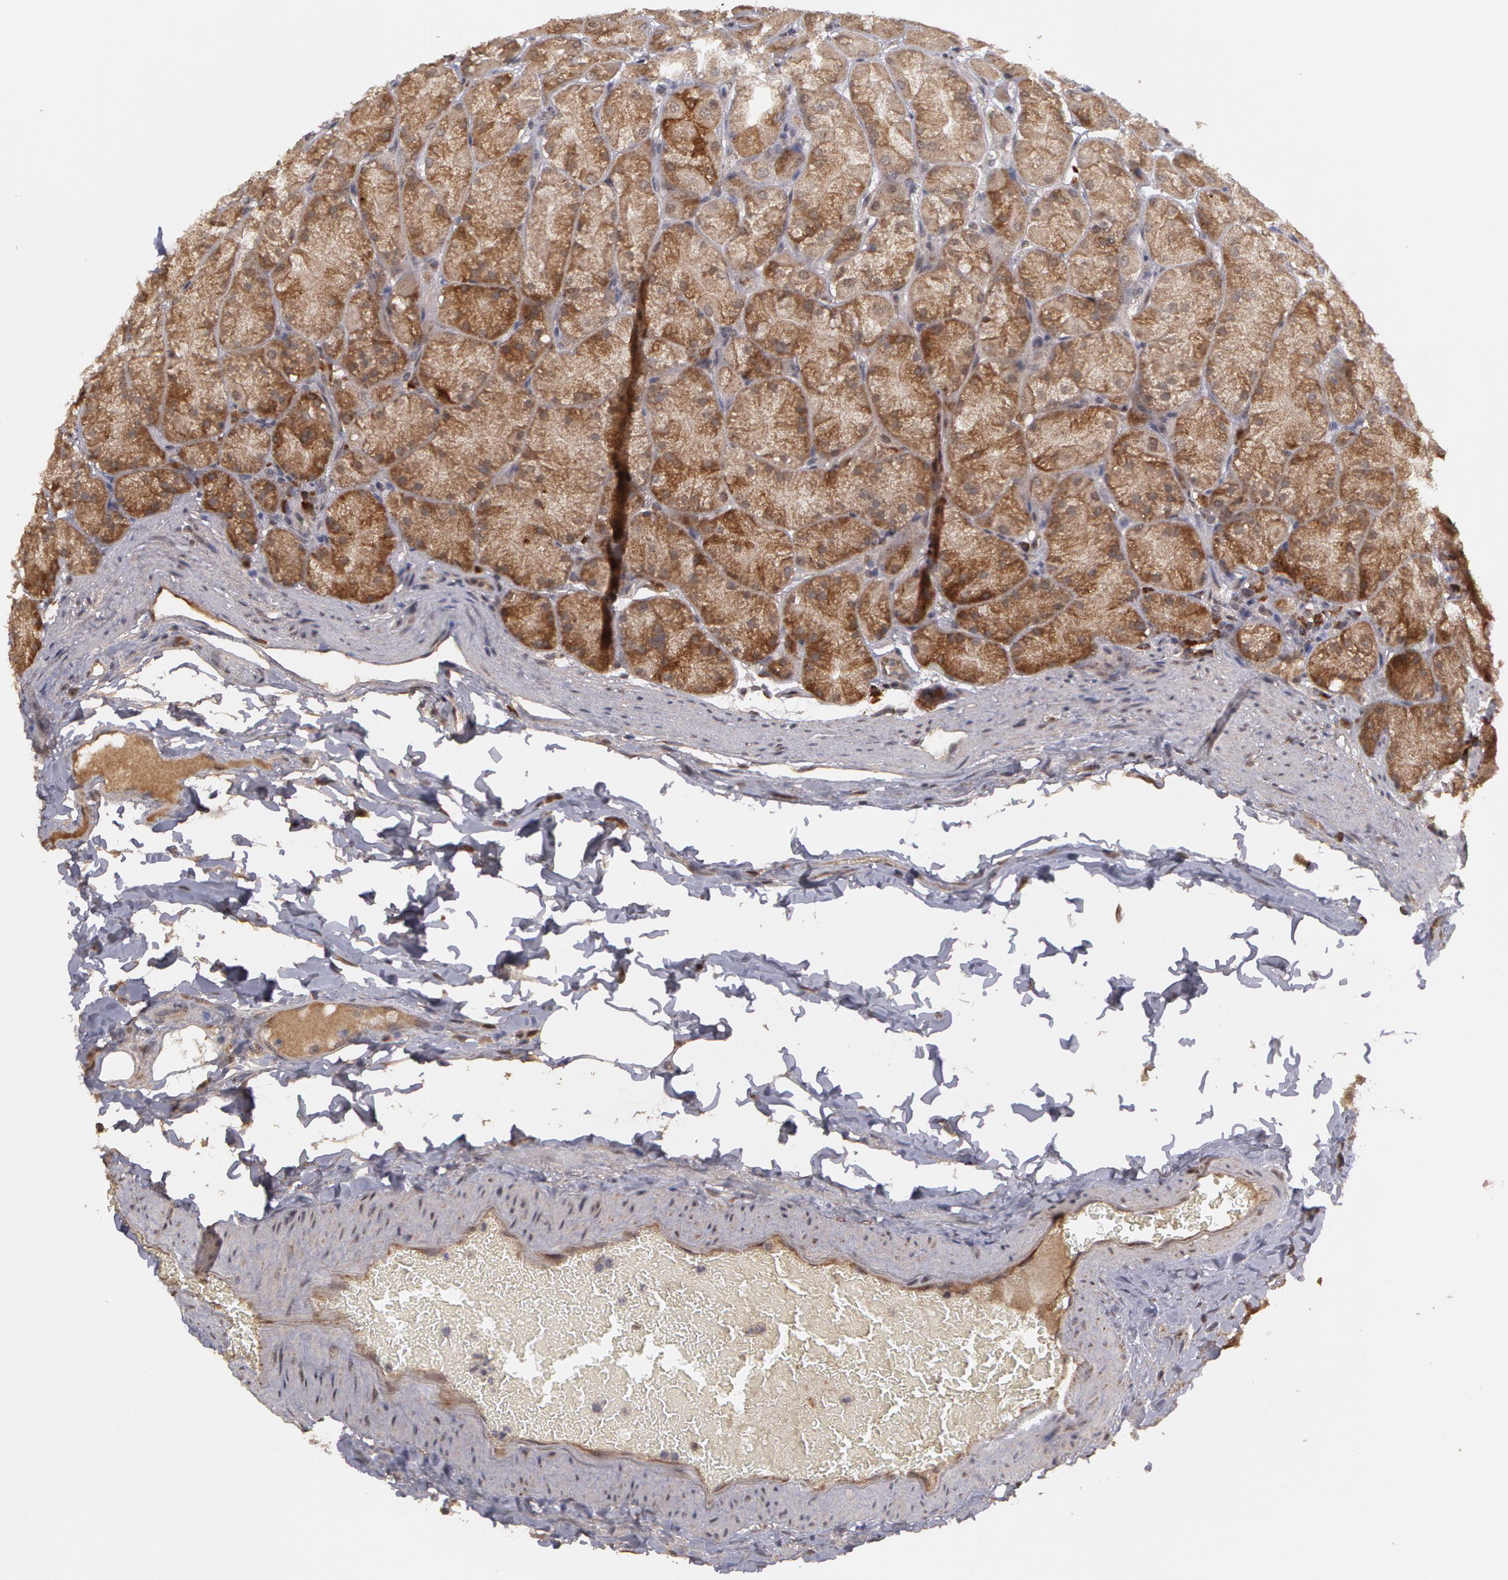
{"staining": {"intensity": "strong", "quantity": ">75%", "location": "cytoplasmic/membranous"}, "tissue": "stomach", "cell_type": "Glandular cells", "image_type": "normal", "snomed": [{"axis": "morphology", "description": "Normal tissue, NOS"}, {"axis": "topography", "description": "Stomach, upper"}], "caption": "Glandular cells reveal high levels of strong cytoplasmic/membranous expression in about >75% of cells in unremarkable human stomach.", "gene": "GLIS1", "patient": {"sex": "female", "age": 56}}